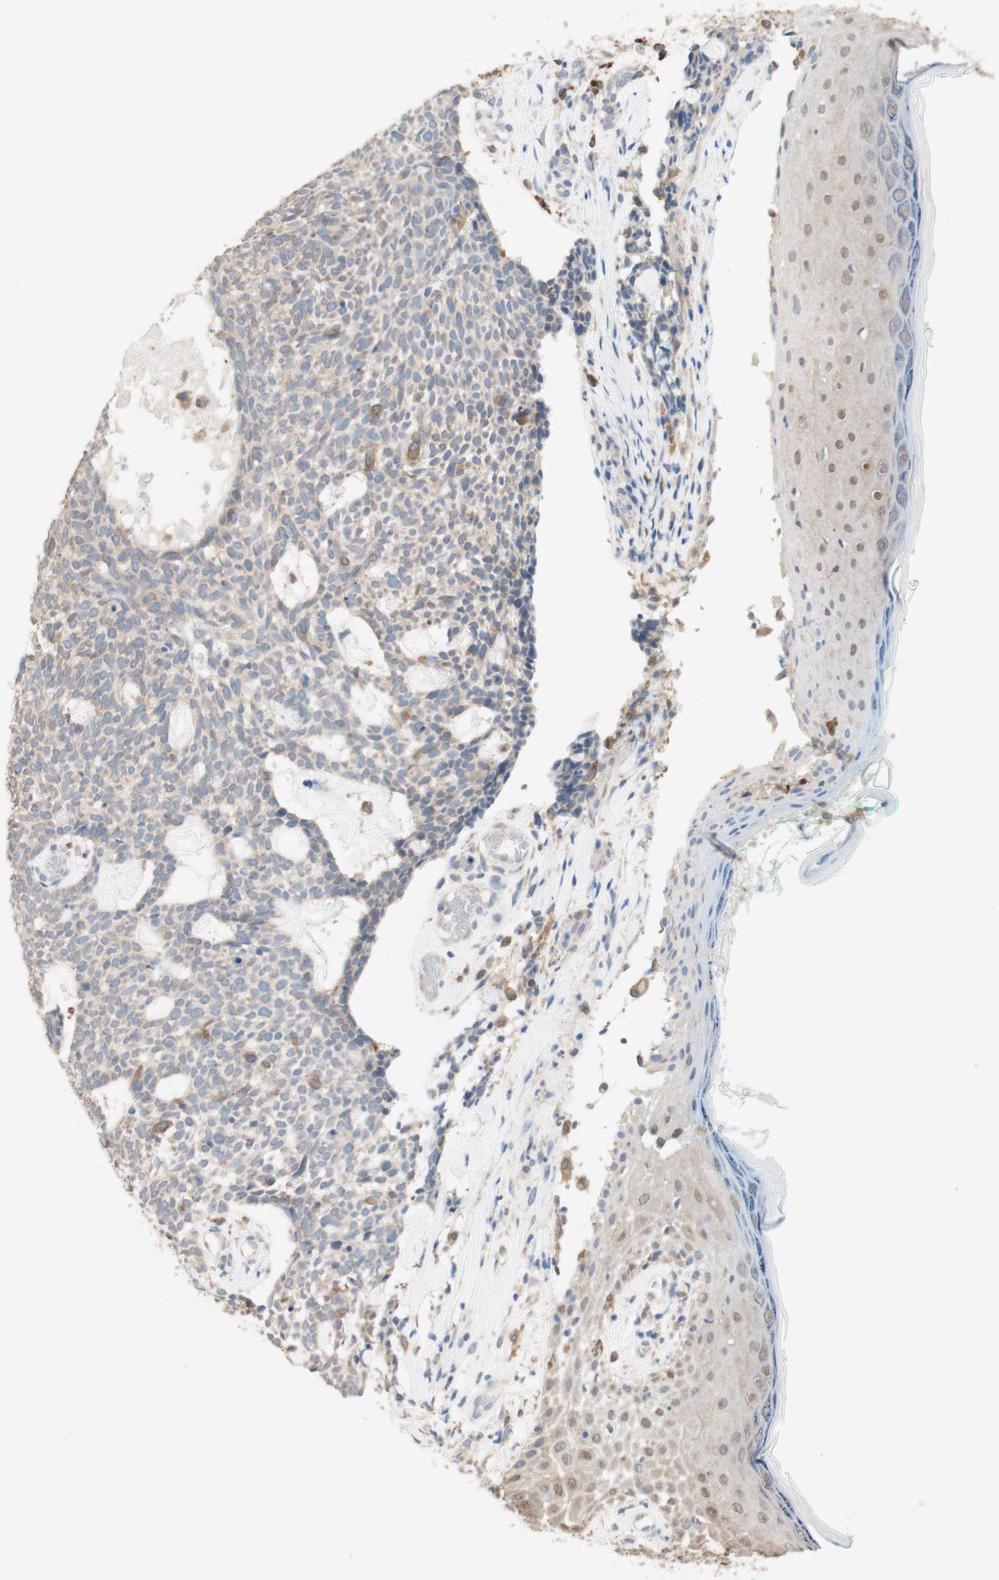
{"staining": {"intensity": "weak", "quantity": "25%-75%", "location": "cytoplasmic/membranous"}, "tissue": "skin cancer", "cell_type": "Tumor cells", "image_type": "cancer", "snomed": [{"axis": "morphology", "description": "Basal cell carcinoma"}, {"axis": "topography", "description": "Skin"}], "caption": "Protein expression by immunohistochemistry shows weak cytoplasmic/membranous positivity in approximately 25%-75% of tumor cells in skin basal cell carcinoma. The staining is performed using DAB (3,3'-diaminobenzidine) brown chromogen to label protein expression. The nuclei are counter-stained blue using hematoxylin.", "gene": "COMT", "patient": {"sex": "female", "age": 84}}